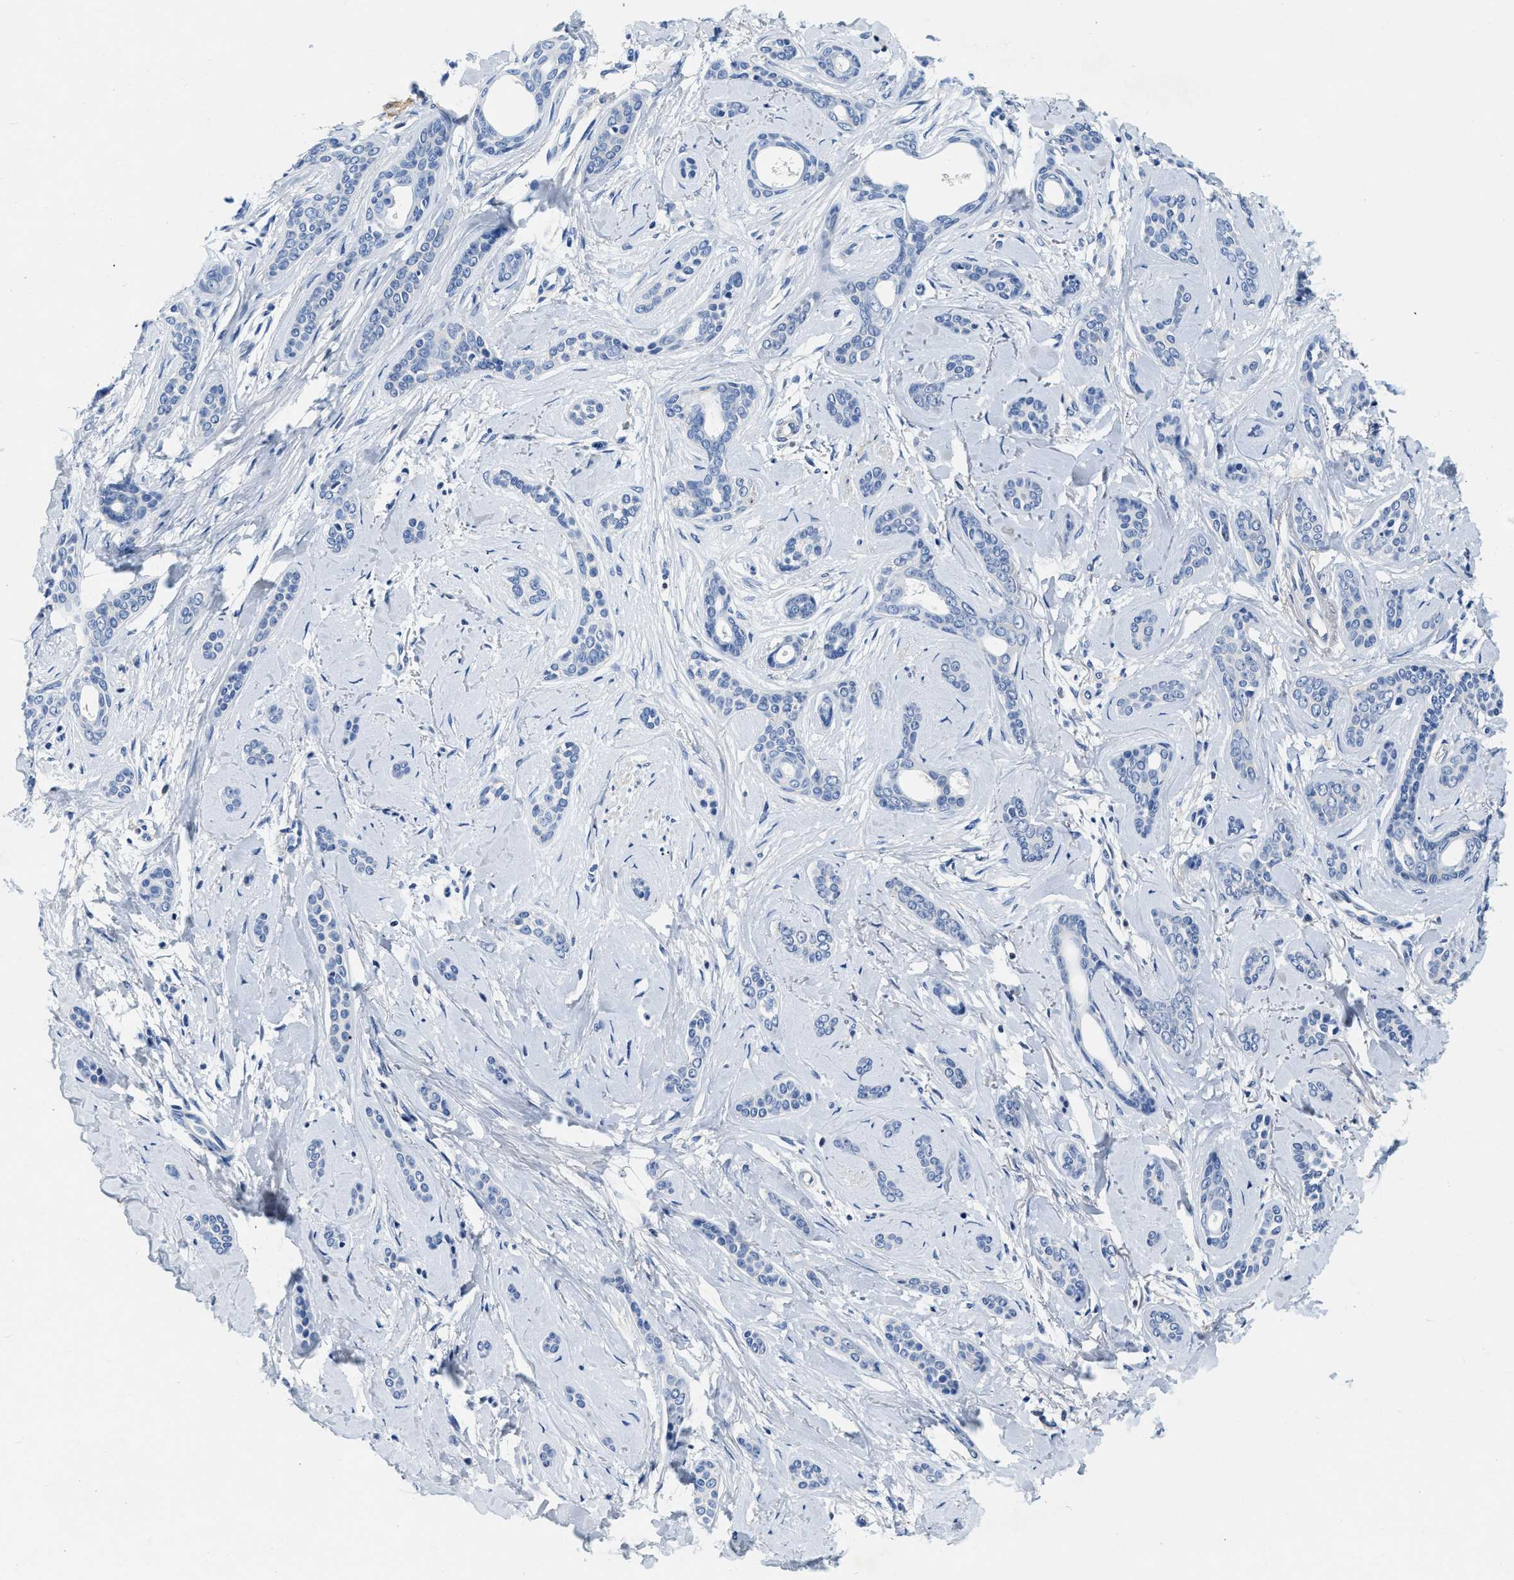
{"staining": {"intensity": "negative", "quantity": "none", "location": "none"}, "tissue": "skin cancer", "cell_type": "Tumor cells", "image_type": "cancer", "snomed": [{"axis": "morphology", "description": "Basal cell carcinoma"}, {"axis": "morphology", "description": "Adnexal tumor, benign"}, {"axis": "topography", "description": "Skin"}], "caption": "This is a histopathology image of immunohistochemistry staining of skin cancer, which shows no positivity in tumor cells.", "gene": "EIF2AK2", "patient": {"sex": "female", "age": 42}}